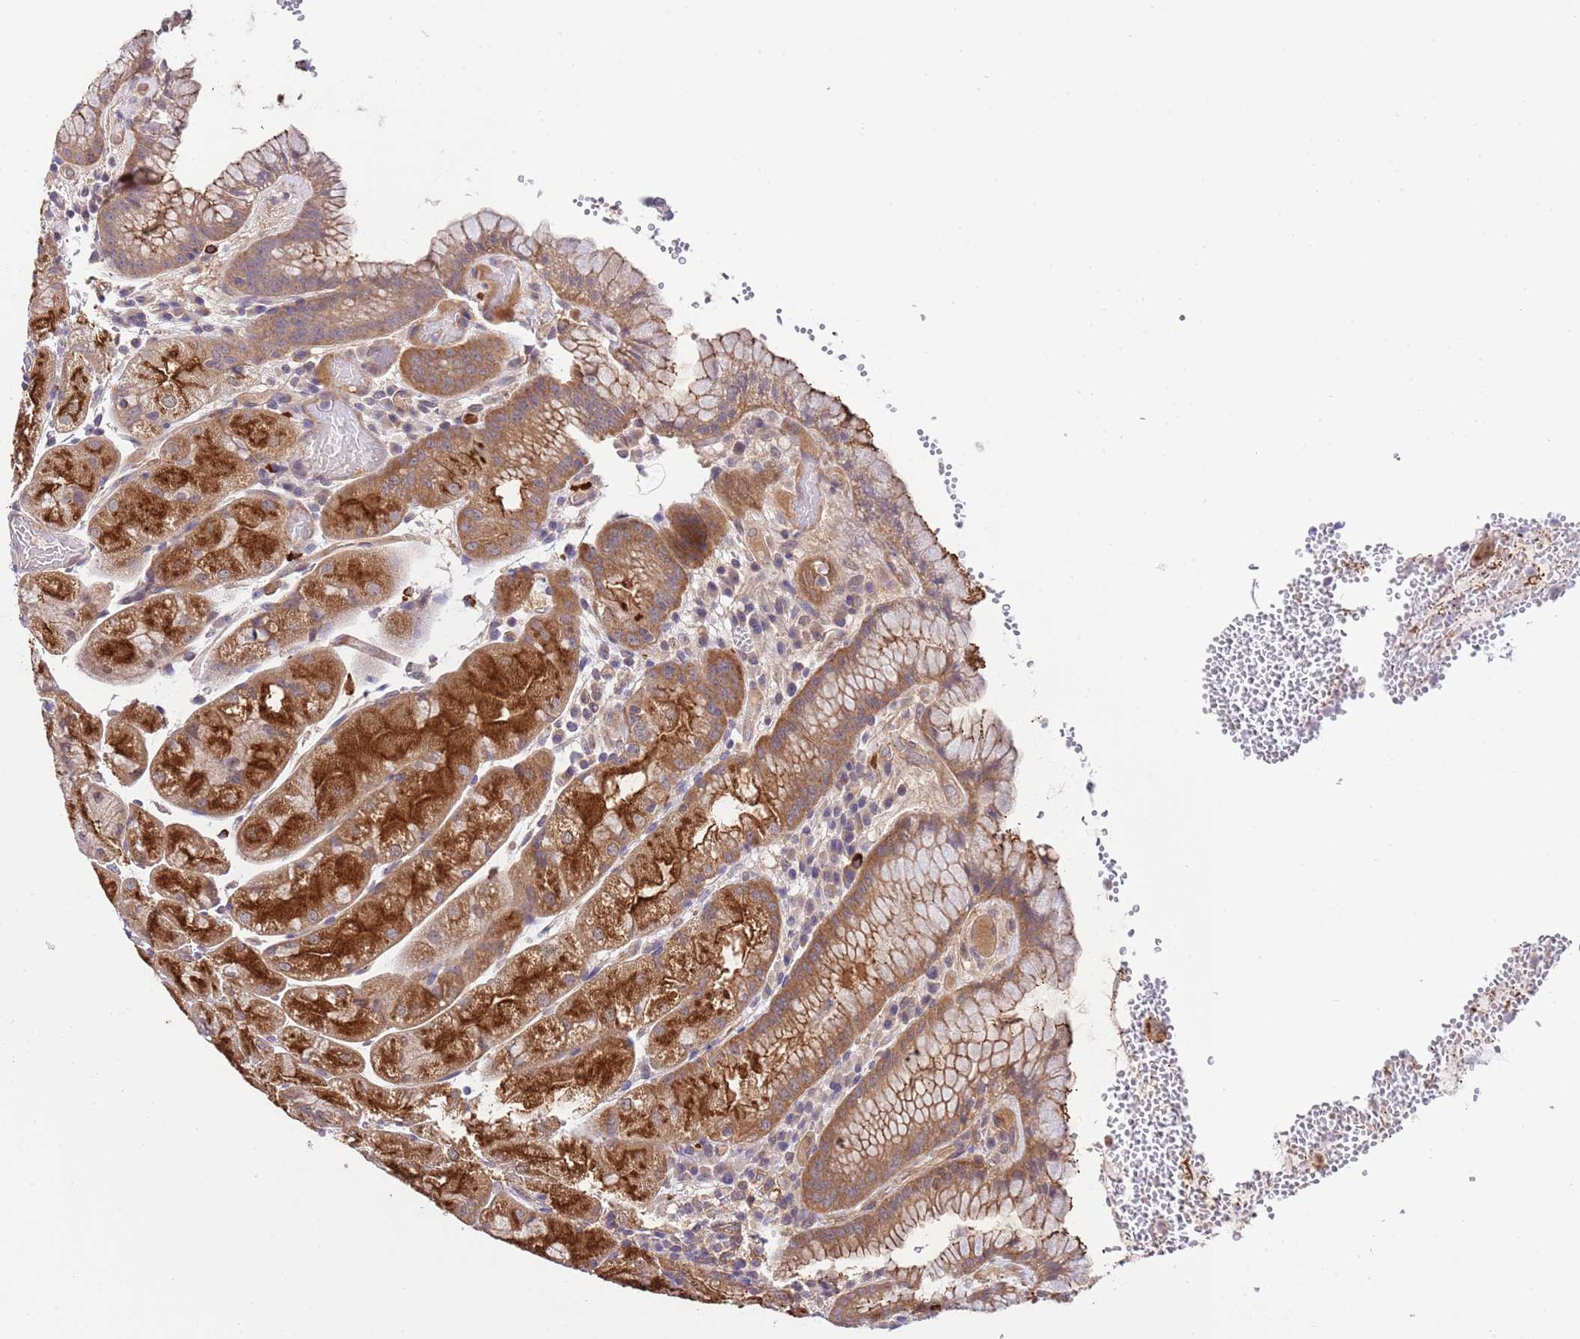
{"staining": {"intensity": "strong", "quantity": "25%-75%", "location": "cytoplasmic/membranous"}, "tissue": "stomach", "cell_type": "Glandular cells", "image_type": "normal", "snomed": [{"axis": "morphology", "description": "Normal tissue, NOS"}, {"axis": "topography", "description": "Stomach, upper"}], "caption": "Benign stomach demonstrates strong cytoplasmic/membranous expression in about 25%-75% of glandular cells, visualized by immunohistochemistry. (DAB IHC with brightfield microscopy, high magnification).", "gene": "DONSON", "patient": {"sex": "male", "age": 52}}